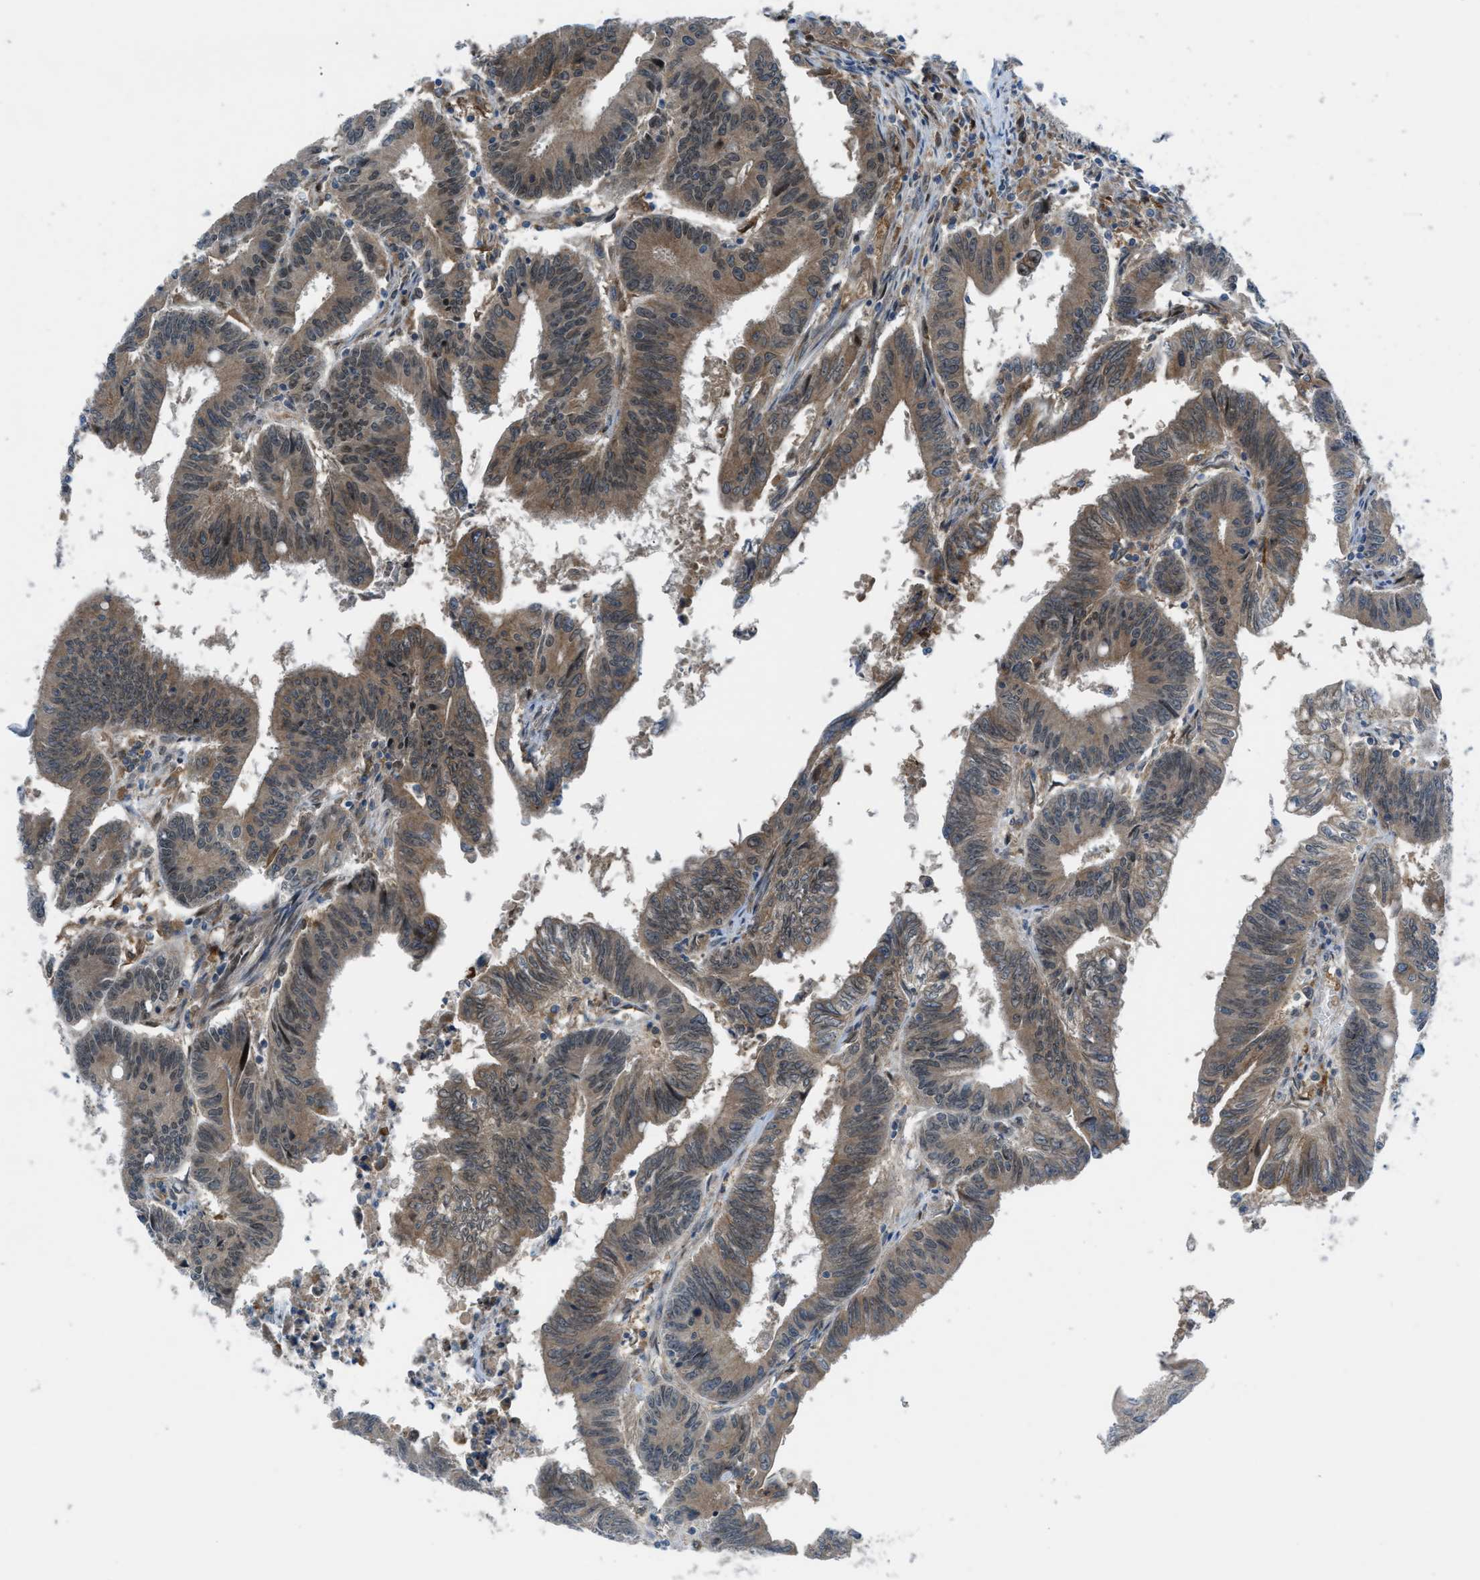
{"staining": {"intensity": "moderate", "quantity": ">75%", "location": "cytoplasmic/membranous"}, "tissue": "colorectal cancer", "cell_type": "Tumor cells", "image_type": "cancer", "snomed": [{"axis": "morphology", "description": "Adenocarcinoma, NOS"}, {"axis": "topography", "description": "Colon"}], "caption": "Approximately >75% of tumor cells in human colorectal cancer display moderate cytoplasmic/membranous protein staining as visualized by brown immunohistochemical staining.", "gene": "BAZ2B", "patient": {"sex": "male", "age": 45}}